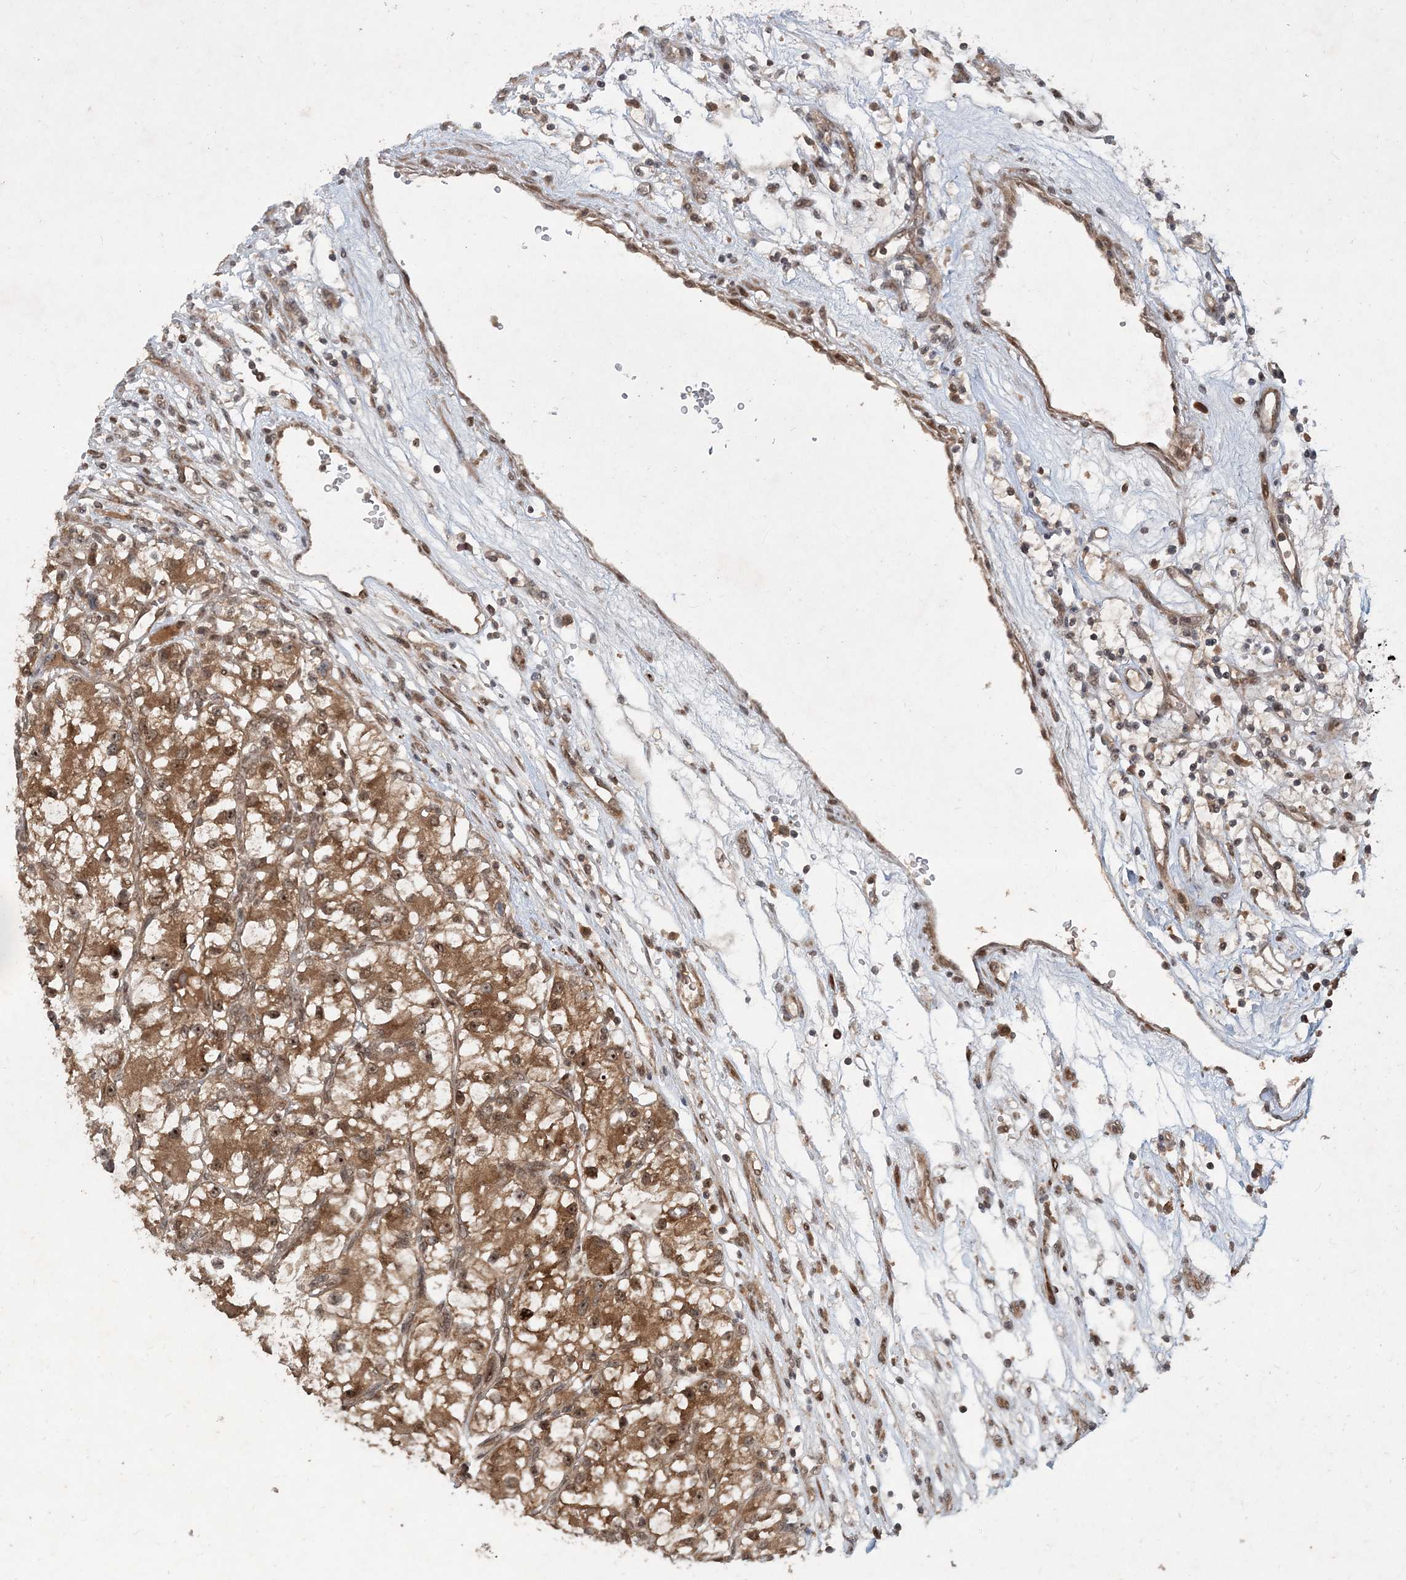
{"staining": {"intensity": "moderate", "quantity": ">75%", "location": "cytoplasmic/membranous,nuclear"}, "tissue": "renal cancer", "cell_type": "Tumor cells", "image_type": "cancer", "snomed": [{"axis": "morphology", "description": "Adenocarcinoma, NOS"}, {"axis": "topography", "description": "Kidney"}], "caption": "Protein analysis of adenocarcinoma (renal) tissue shows moderate cytoplasmic/membranous and nuclear staining in about >75% of tumor cells. The staining was performed using DAB to visualize the protein expression in brown, while the nuclei were stained in blue with hematoxylin (Magnification: 20x).", "gene": "UBR3", "patient": {"sex": "female", "age": 57}}